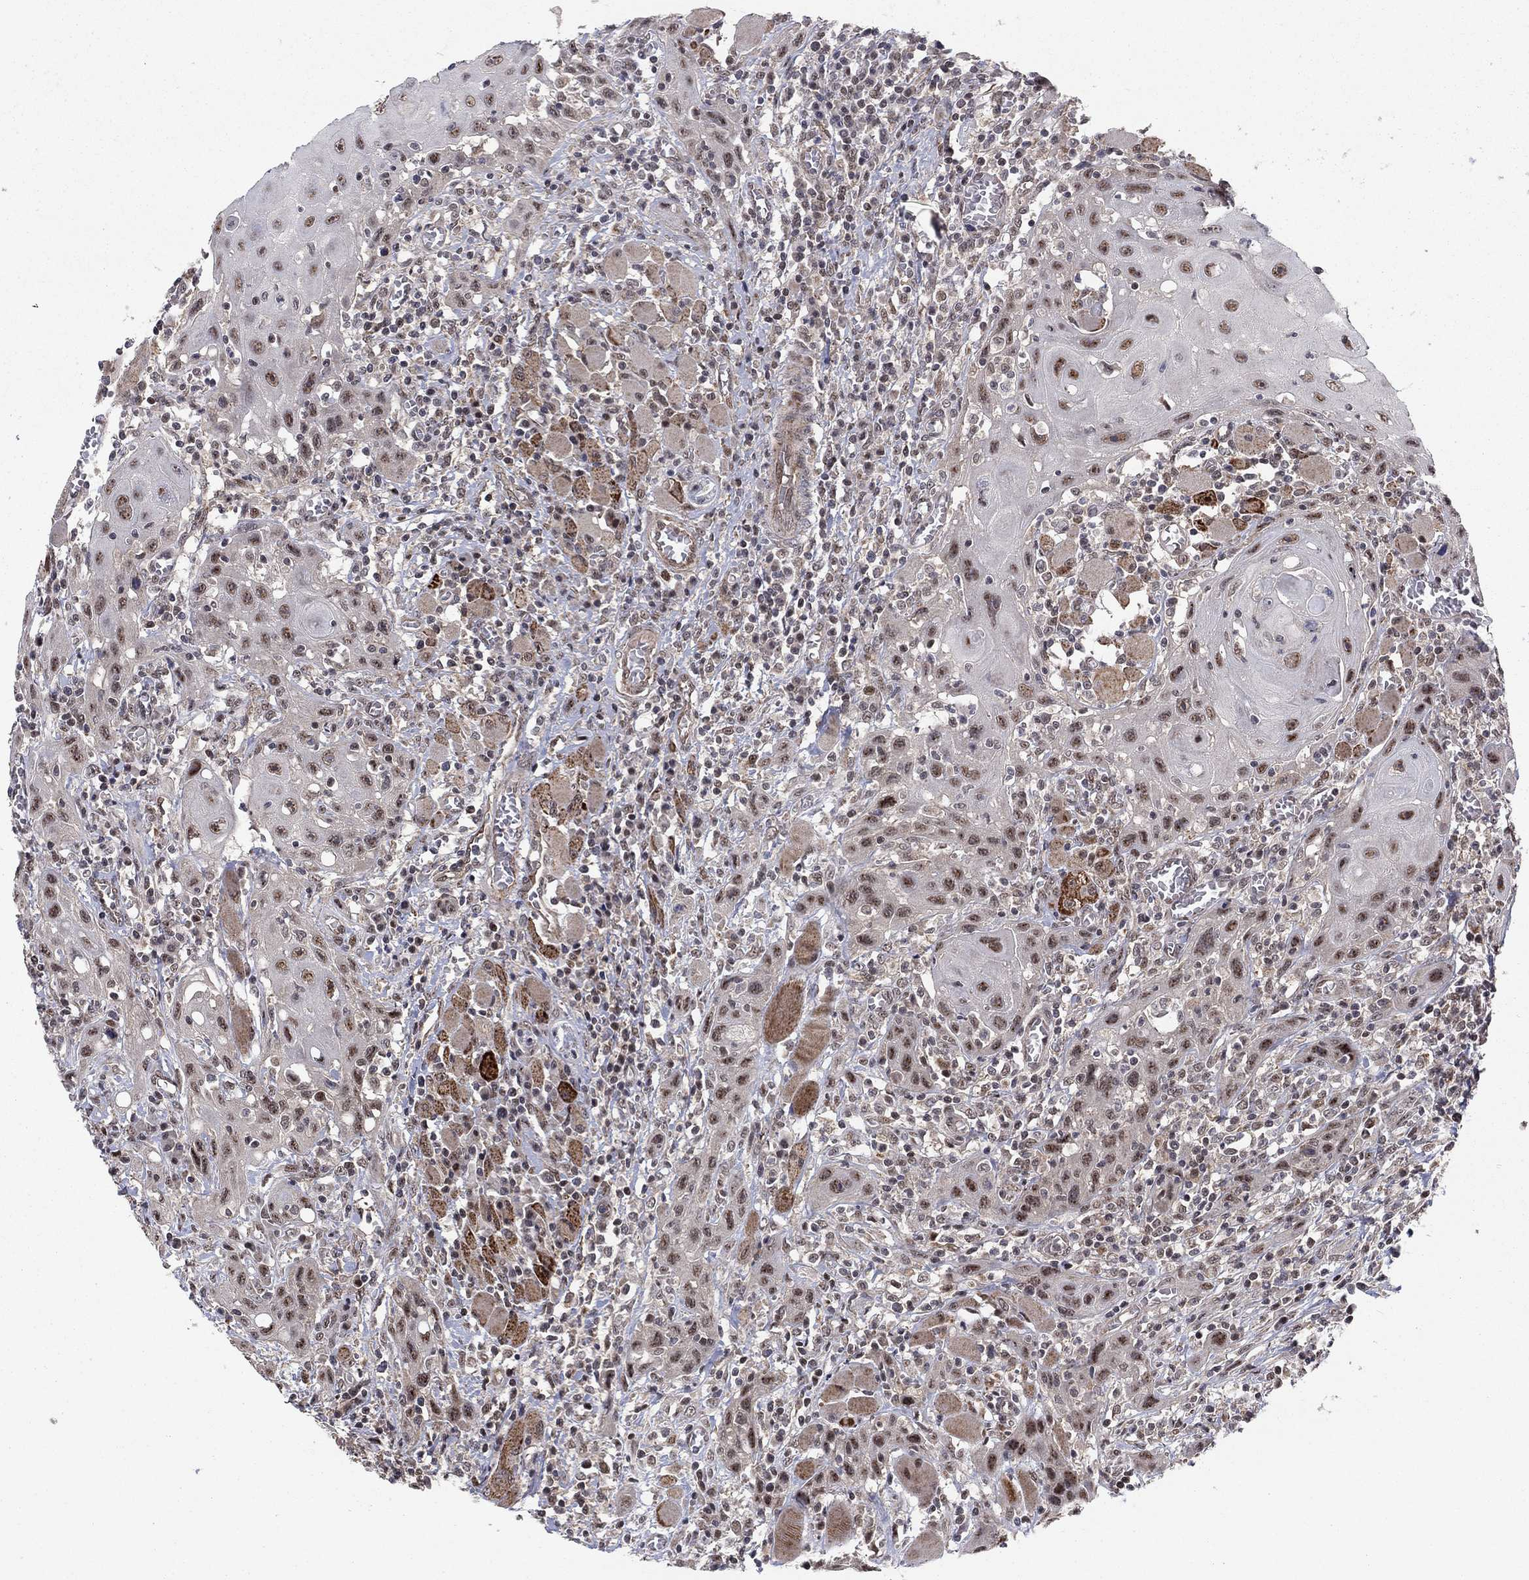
{"staining": {"intensity": "moderate", "quantity": "25%-75%", "location": "nuclear"}, "tissue": "head and neck cancer", "cell_type": "Tumor cells", "image_type": "cancer", "snomed": [{"axis": "morphology", "description": "Normal tissue, NOS"}, {"axis": "morphology", "description": "Squamous cell carcinoma, NOS"}, {"axis": "topography", "description": "Oral tissue"}, {"axis": "topography", "description": "Head-Neck"}], "caption": "Protein expression analysis of head and neck cancer (squamous cell carcinoma) demonstrates moderate nuclear positivity in about 25%-75% of tumor cells.", "gene": "ZNF395", "patient": {"sex": "male", "age": 71}}